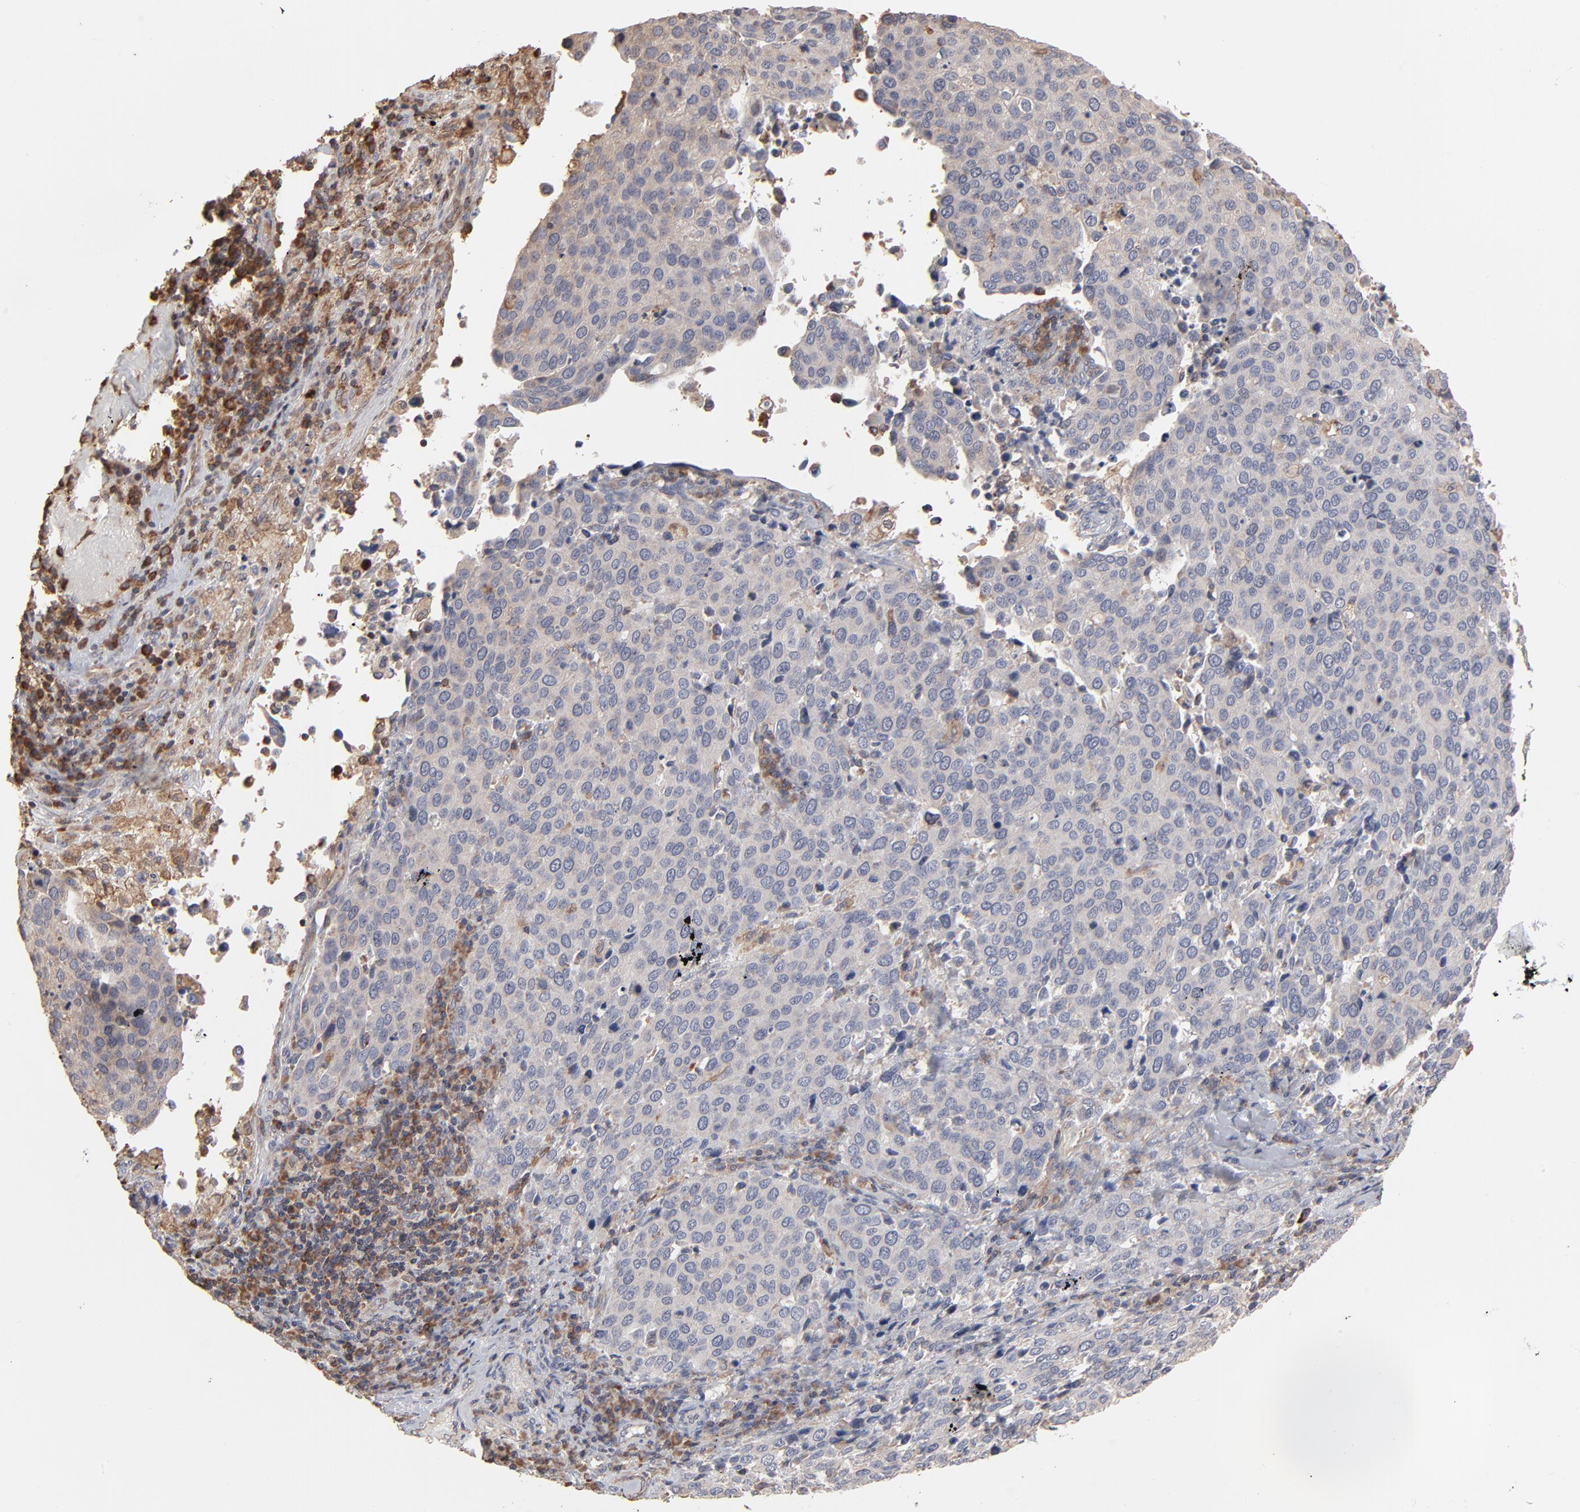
{"staining": {"intensity": "negative", "quantity": "none", "location": "none"}, "tissue": "cervical cancer", "cell_type": "Tumor cells", "image_type": "cancer", "snomed": [{"axis": "morphology", "description": "Squamous cell carcinoma, NOS"}, {"axis": "topography", "description": "Cervix"}], "caption": "DAB immunohistochemical staining of human cervical cancer (squamous cell carcinoma) displays no significant expression in tumor cells.", "gene": "RNF213", "patient": {"sex": "female", "age": 54}}